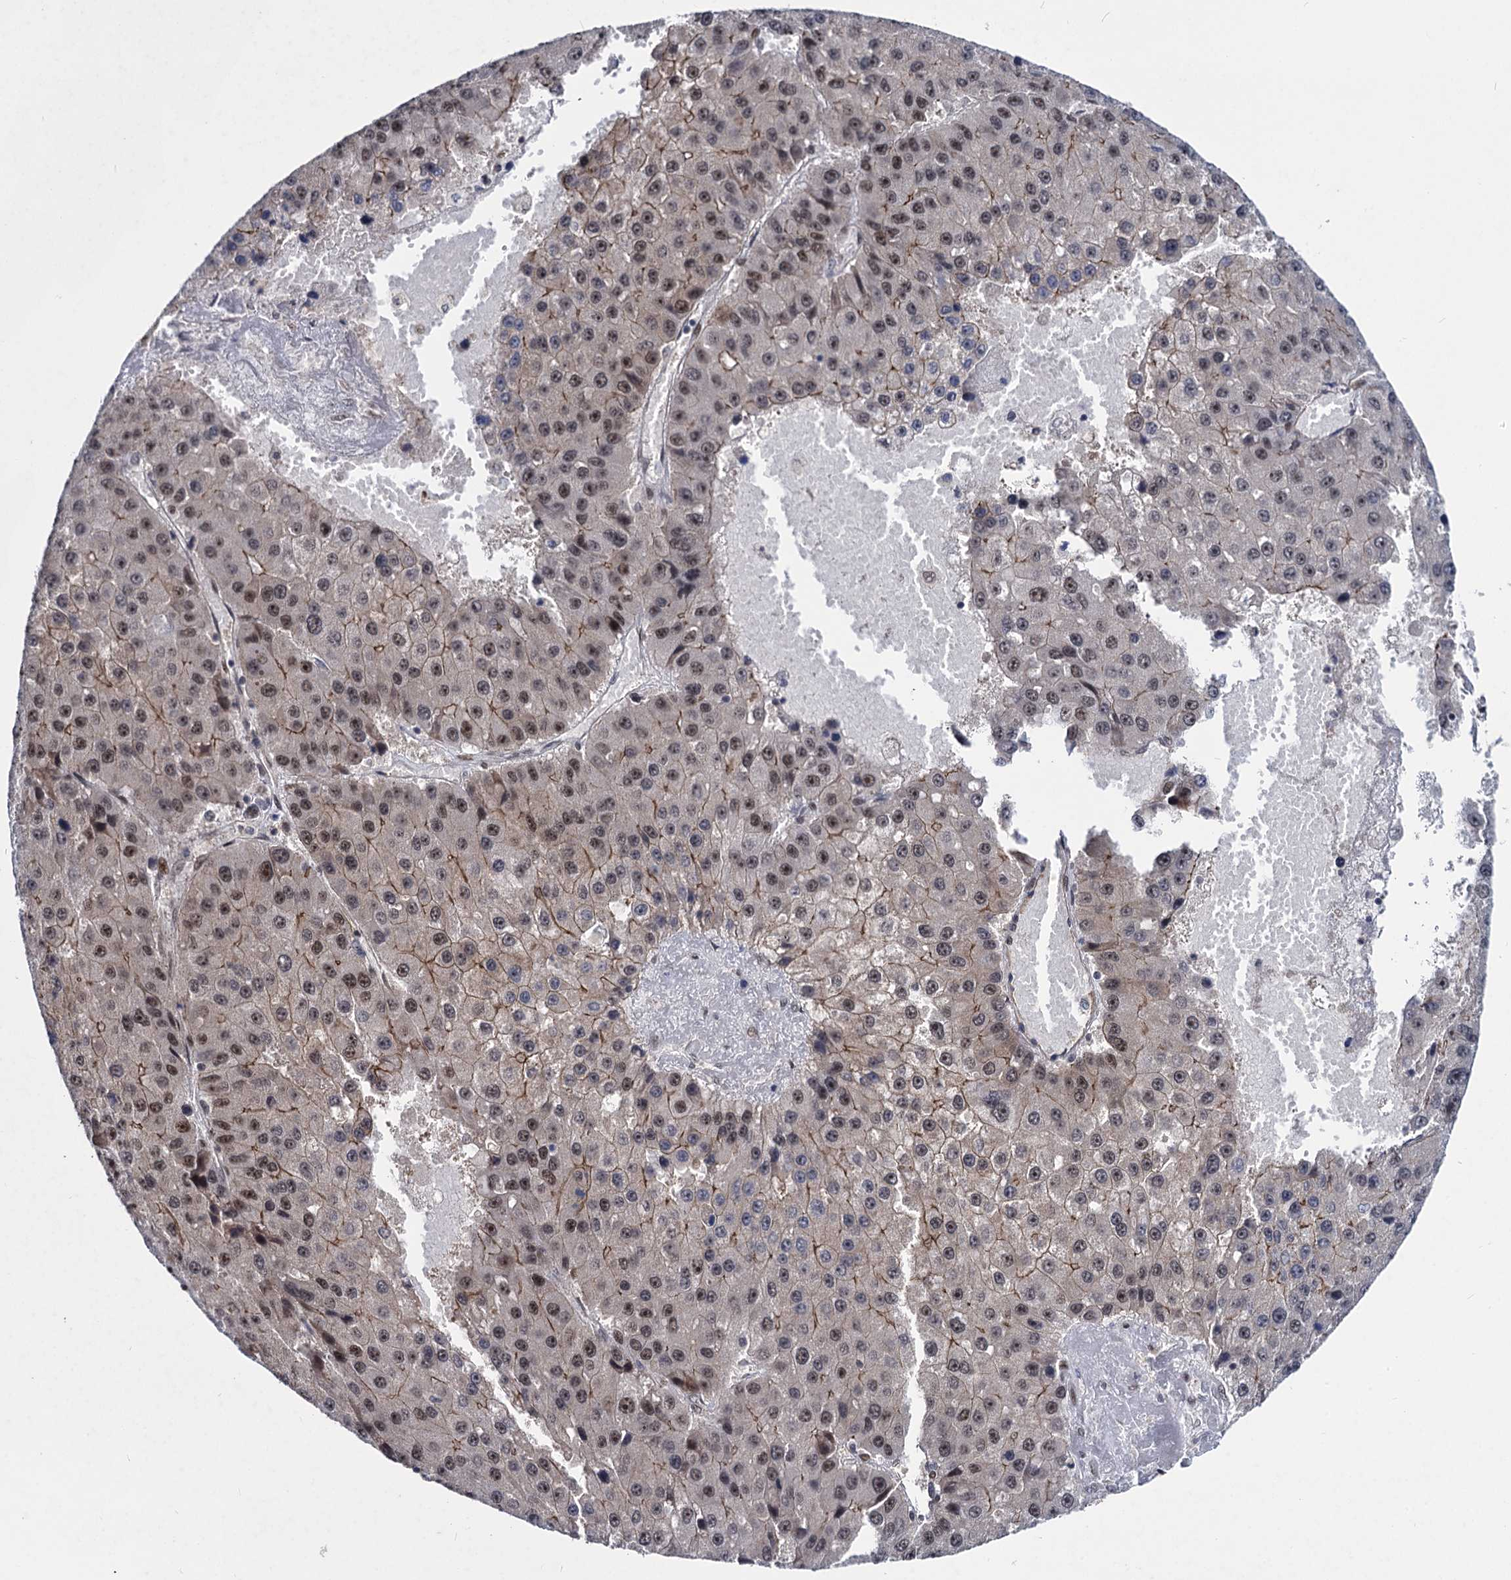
{"staining": {"intensity": "moderate", "quantity": ">75%", "location": "cytoplasmic/membranous,nuclear"}, "tissue": "liver cancer", "cell_type": "Tumor cells", "image_type": "cancer", "snomed": [{"axis": "morphology", "description": "Carcinoma, Hepatocellular, NOS"}, {"axis": "topography", "description": "Liver"}], "caption": "Liver cancer stained with a brown dye shows moderate cytoplasmic/membranous and nuclear positive staining in about >75% of tumor cells.", "gene": "GALNT11", "patient": {"sex": "female", "age": 73}}